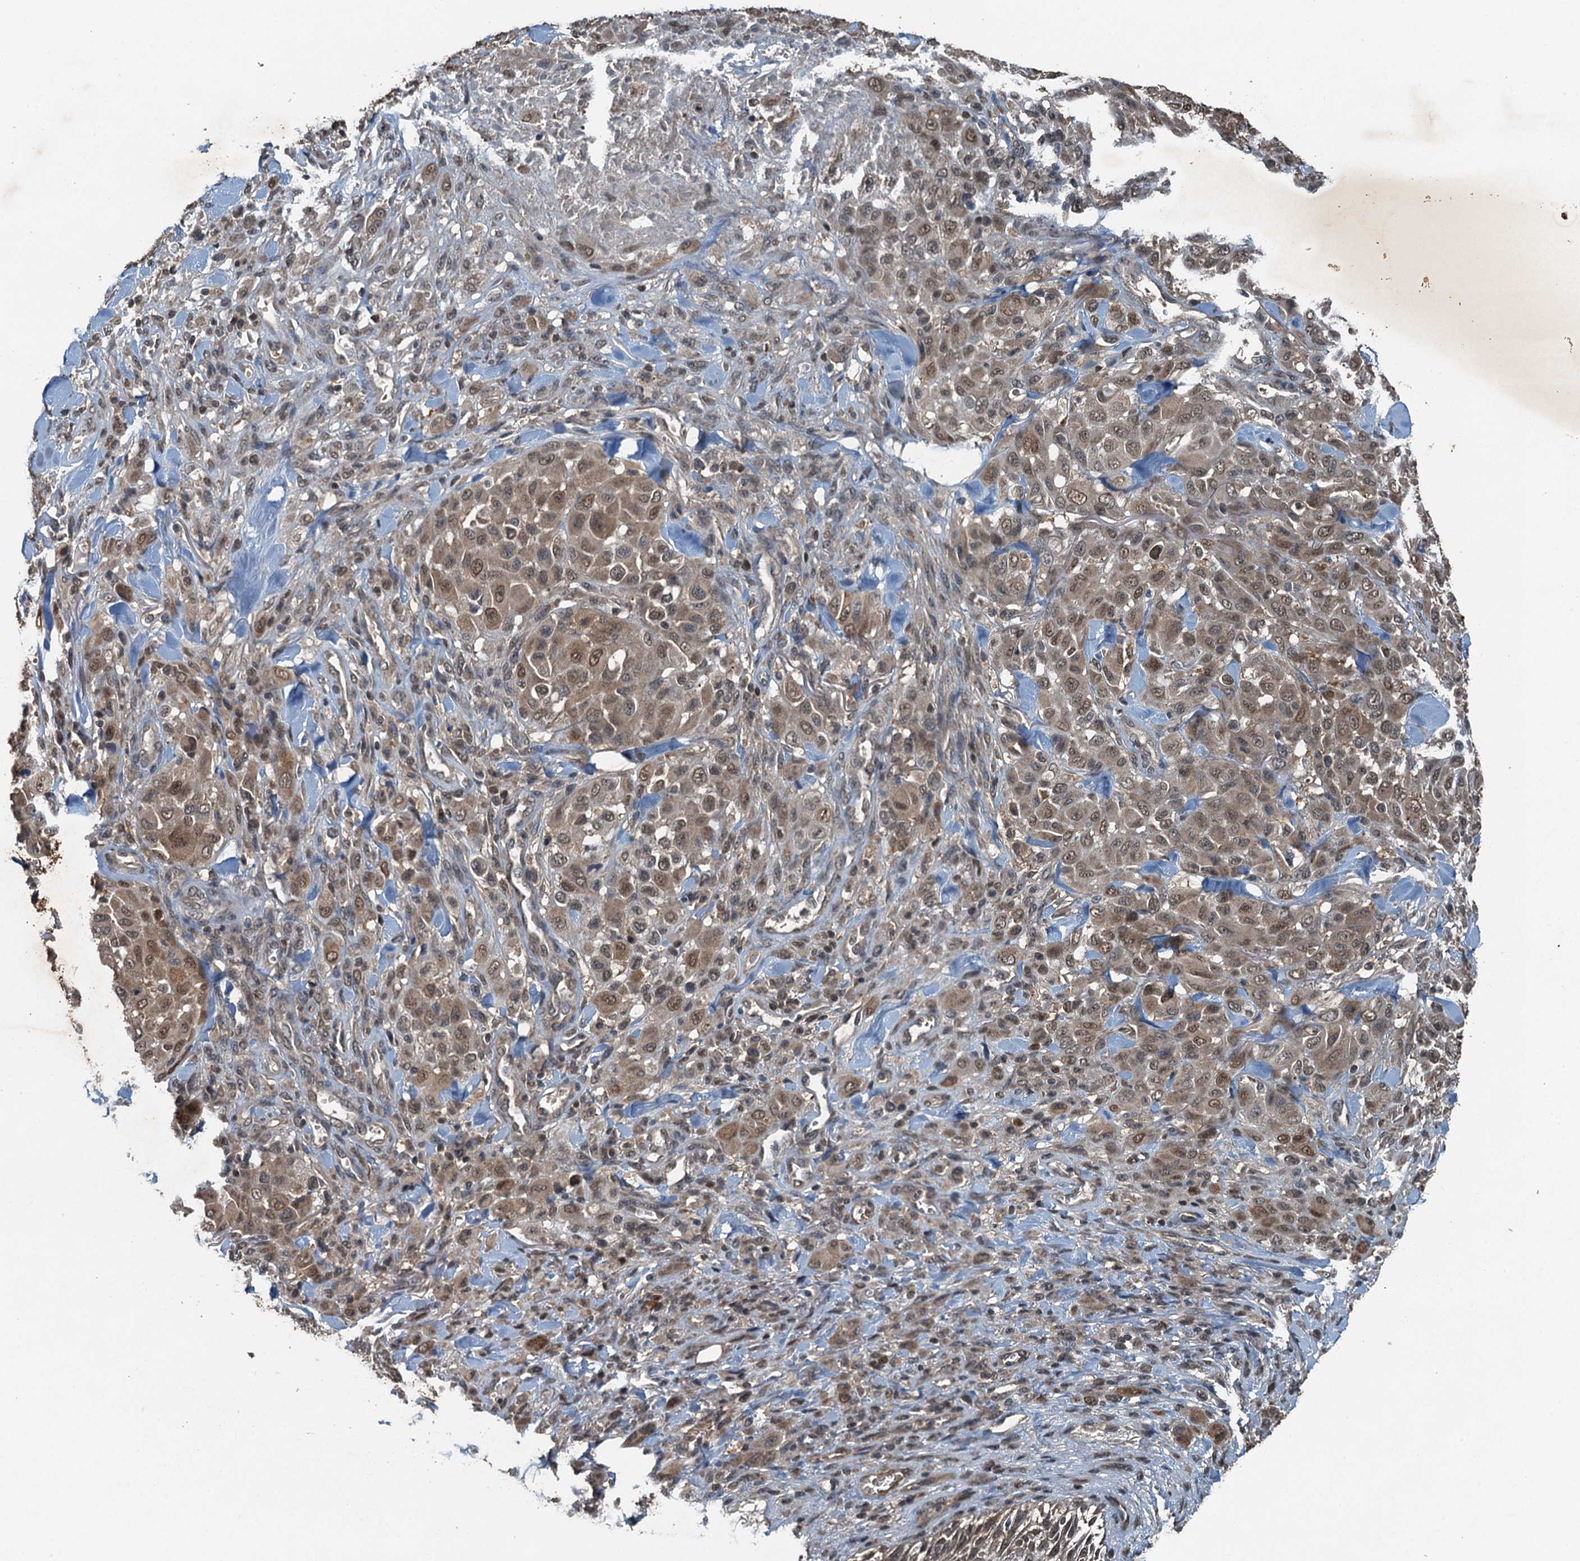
{"staining": {"intensity": "weak", "quantity": ">75%", "location": "cytoplasmic/membranous,nuclear"}, "tissue": "melanoma", "cell_type": "Tumor cells", "image_type": "cancer", "snomed": [{"axis": "morphology", "description": "Malignant melanoma, Metastatic site"}, {"axis": "topography", "description": "Skin"}], "caption": "About >75% of tumor cells in melanoma demonstrate weak cytoplasmic/membranous and nuclear protein expression as visualized by brown immunohistochemical staining.", "gene": "TCTN1", "patient": {"sex": "female", "age": 81}}